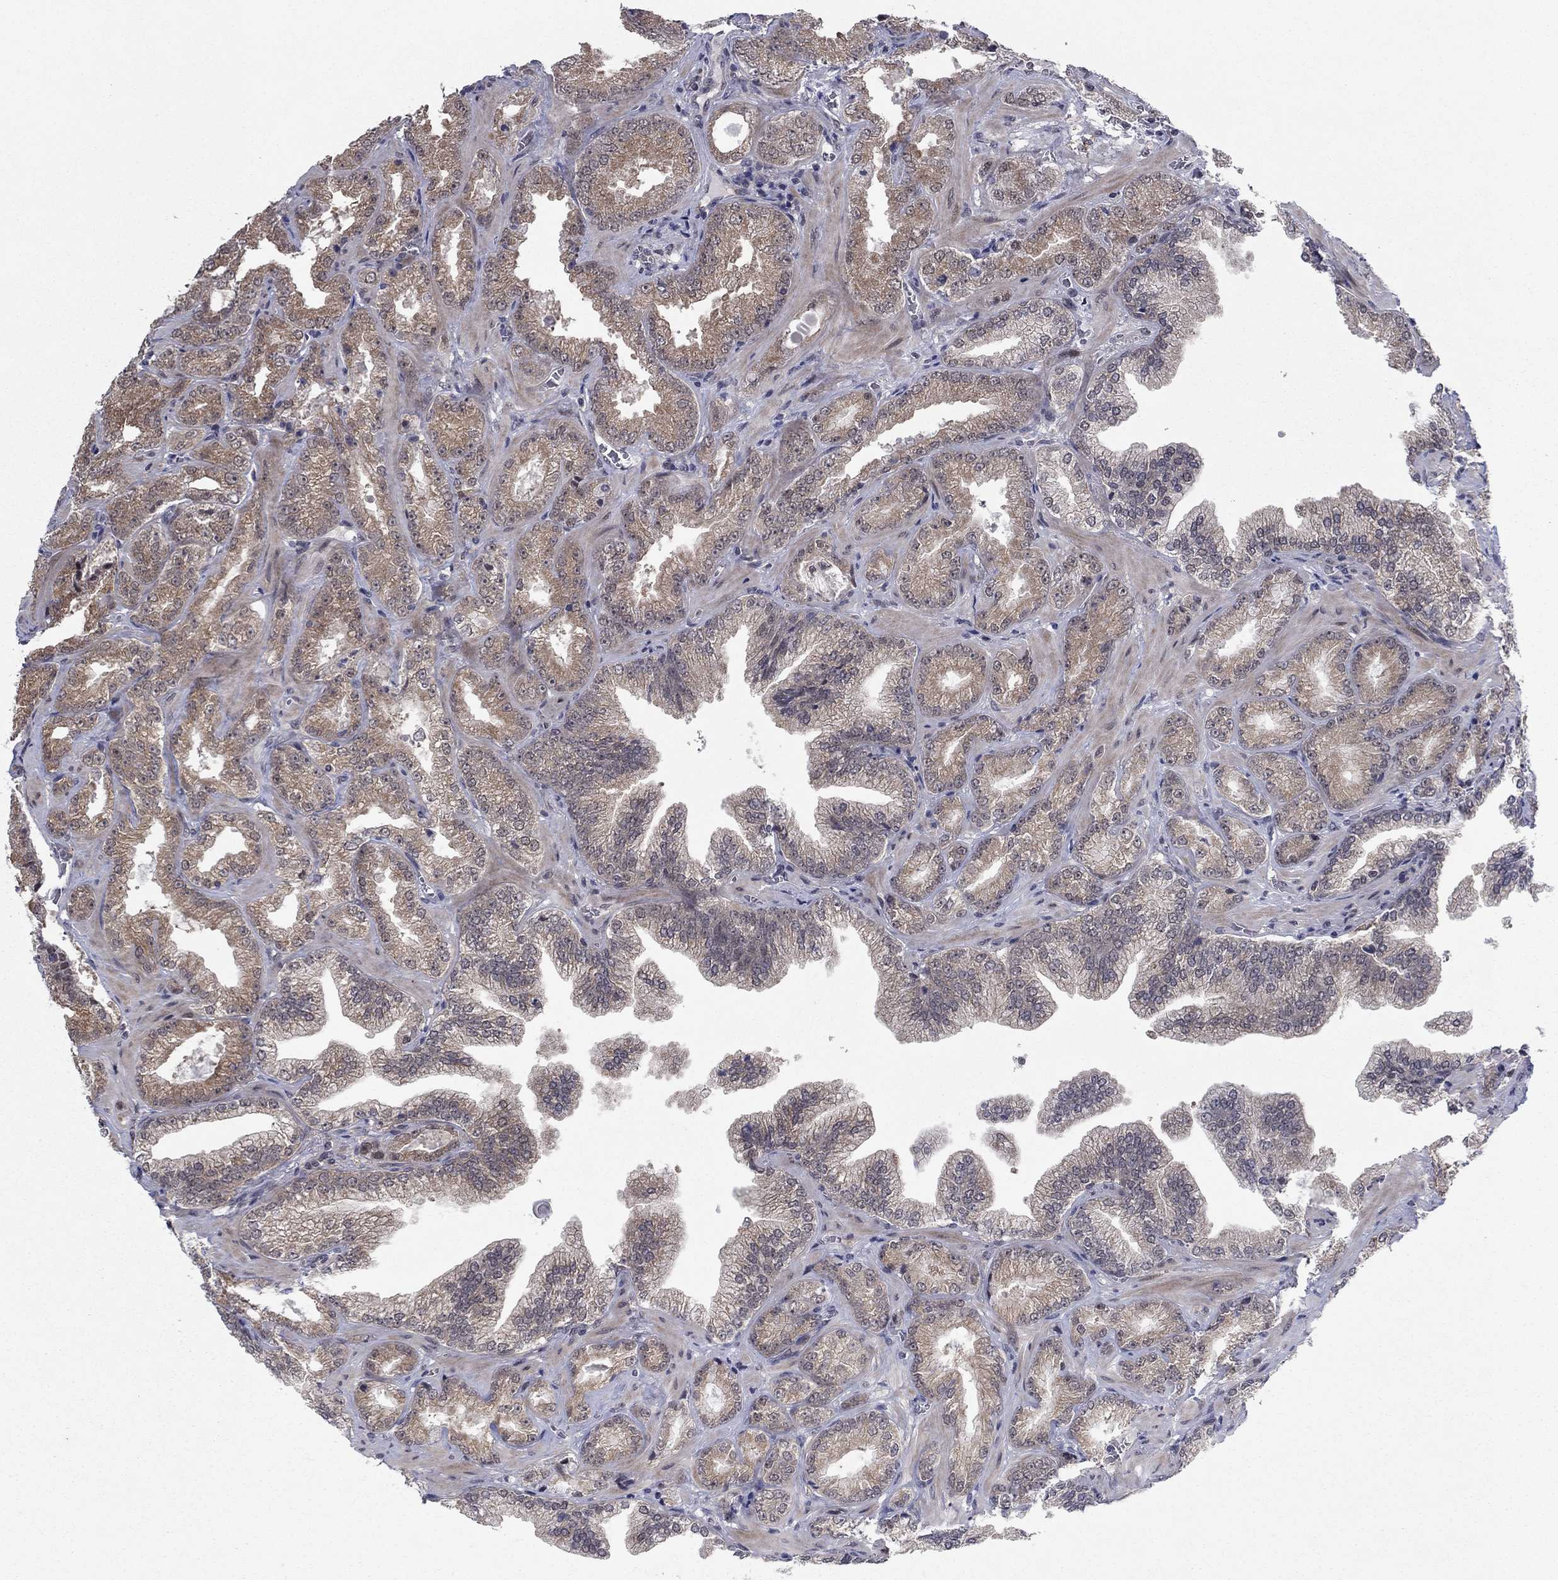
{"staining": {"intensity": "weak", "quantity": "25%-75%", "location": "cytoplasmic/membranous"}, "tissue": "prostate cancer", "cell_type": "Tumor cells", "image_type": "cancer", "snomed": [{"axis": "morphology", "description": "Adenocarcinoma, Low grade"}, {"axis": "topography", "description": "Prostate"}], "caption": "Immunohistochemistry (DAB (3,3'-diaminobenzidine)) staining of human adenocarcinoma (low-grade) (prostate) displays weak cytoplasmic/membranous protein positivity in approximately 25%-75% of tumor cells.", "gene": "PSMC1", "patient": {"sex": "male", "age": 72}}